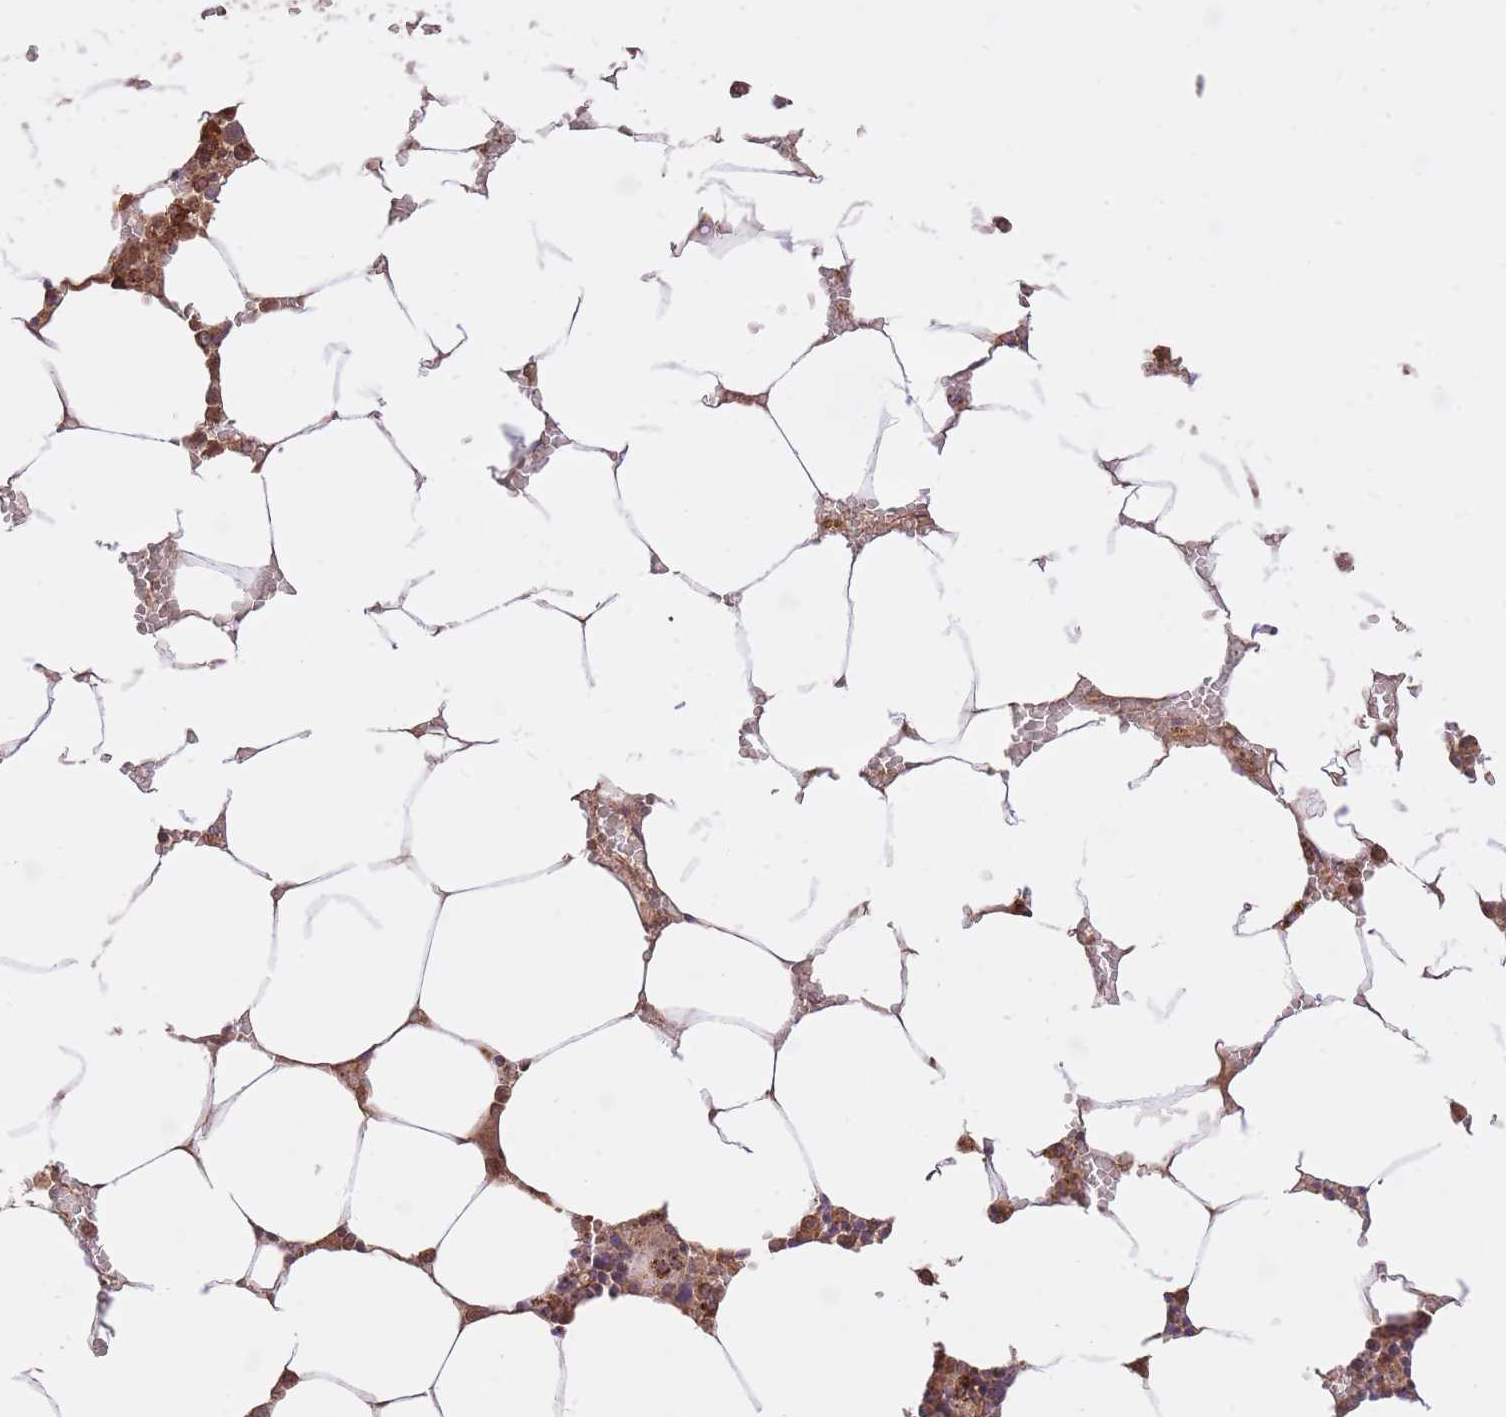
{"staining": {"intensity": "moderate", "quantity": ">75%", "location": "cytoplasmic/membranous"}, "tissue": "bone marrow", "cell_type": "Hematopoietic cells", "image_type": "normal", "snomed": [{"axis": "morphology", "description": "Normal tissue, NOS"}, {"axis": "topography", "description": "Bone marrow"}], "caption": "A high-resolution histopathology image shows IHC staining of normal bone marrow, which reveals moderate cytoplasmic/membranous expression in about >75% of hematopoietic cells. The protein of interest is shown in brown color, while the nuclei are stained blue.", "gene": "PREP", "patient": {"sex": "male", "age": 70}}